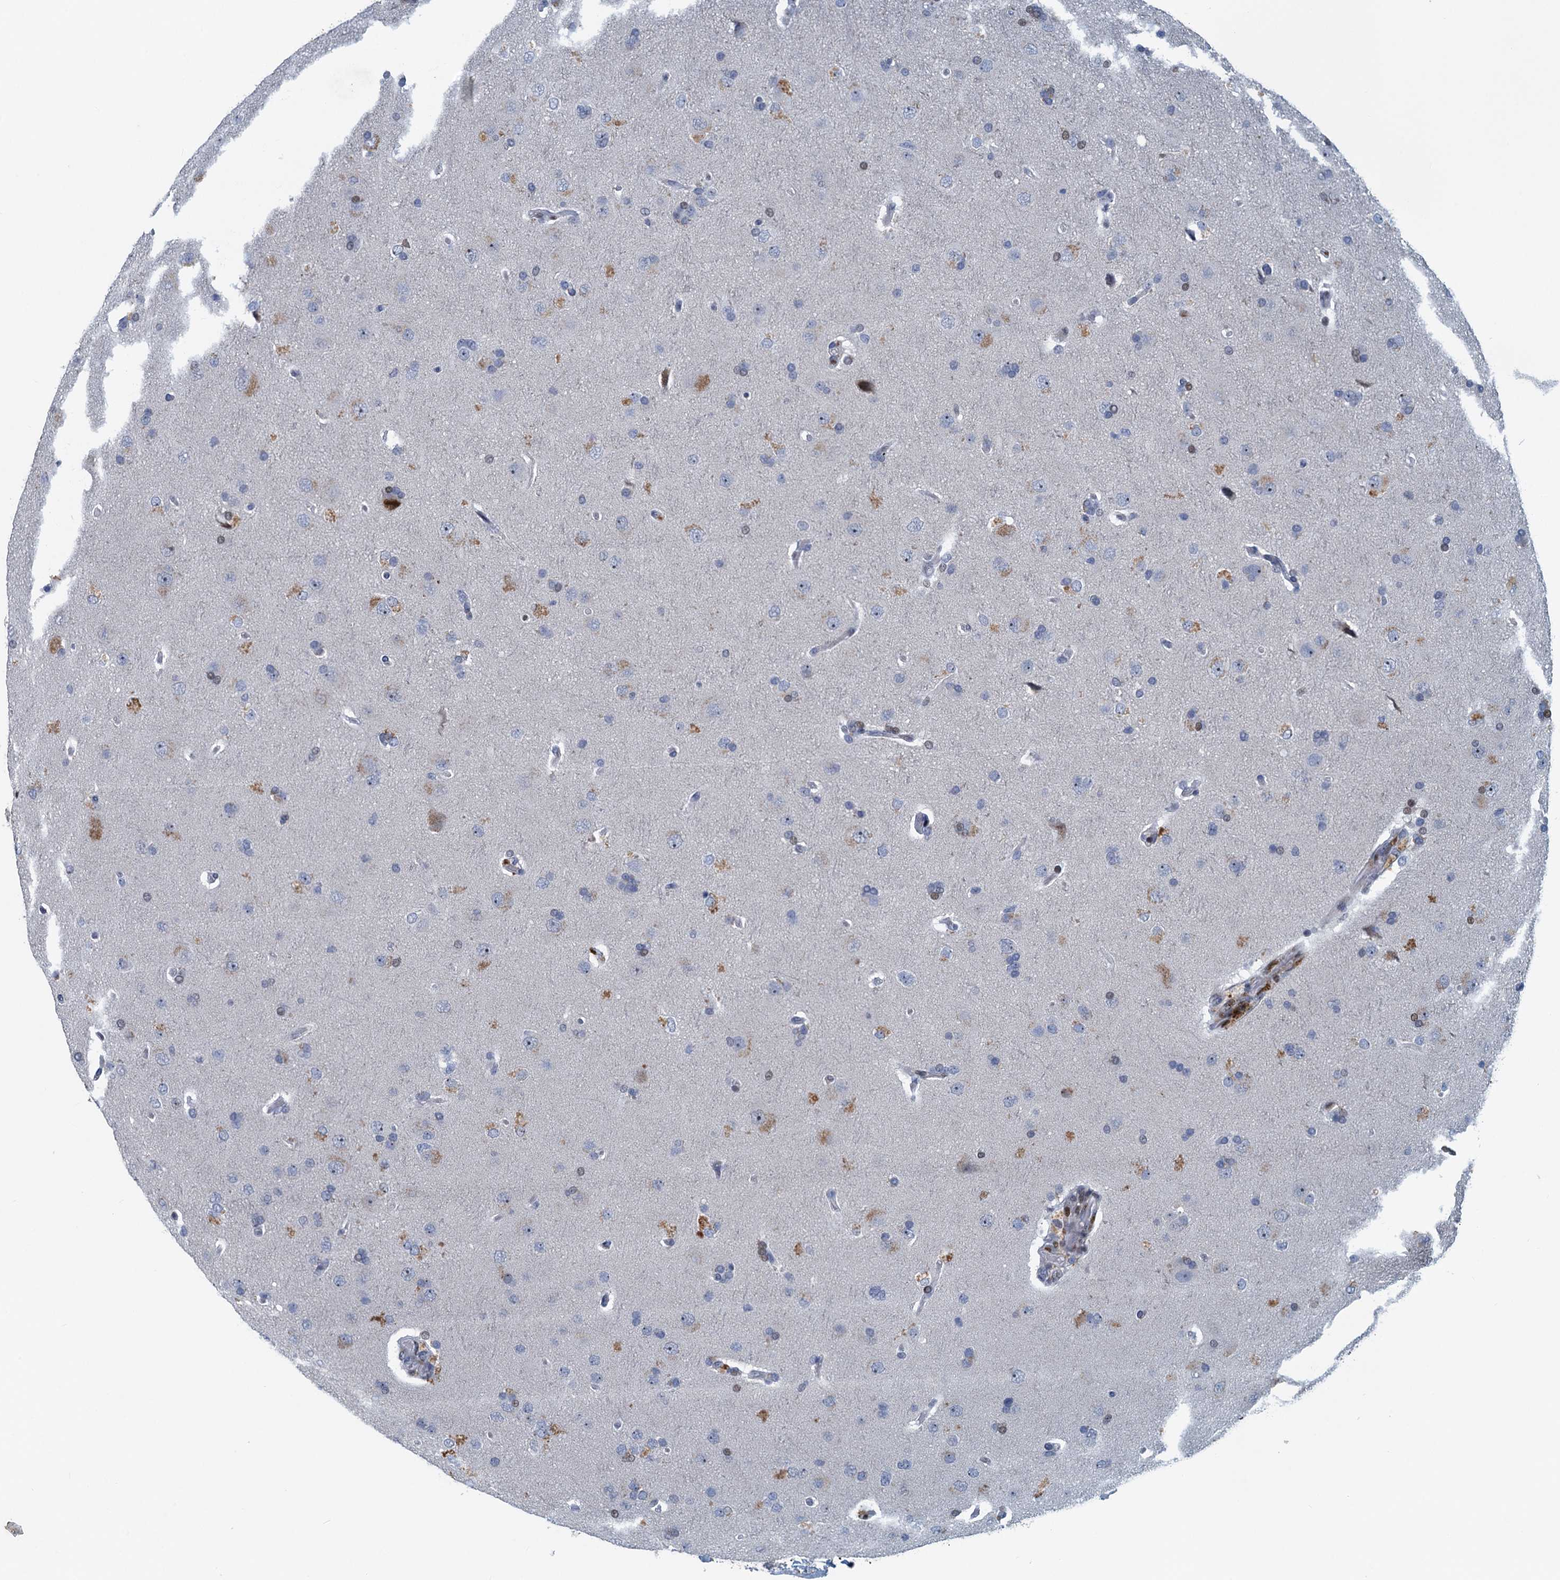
{"staining": {"intensity": "negative", "quantity": "none", "location": "none"}, "tissue": "glioma", "cell_type": "Tumor cells", "image_type": "cancer", "snomed": [{"axis": "morphology", "description": "Glioma, malignant, High grade"}, {"axis": "topography", "description": "Brain"}], "caption": "Immunohistochemistry micrograph of neoplastic tissue: high-grade glioma (malignant) stained with DAB exhibits no significant protein staining in tumor cells. (Immunohistochemistry (ihc), brightfield microscopy, high magnification).", "gene": "ANKRD13D", "patient": {"sex": "male", "age": 72}}